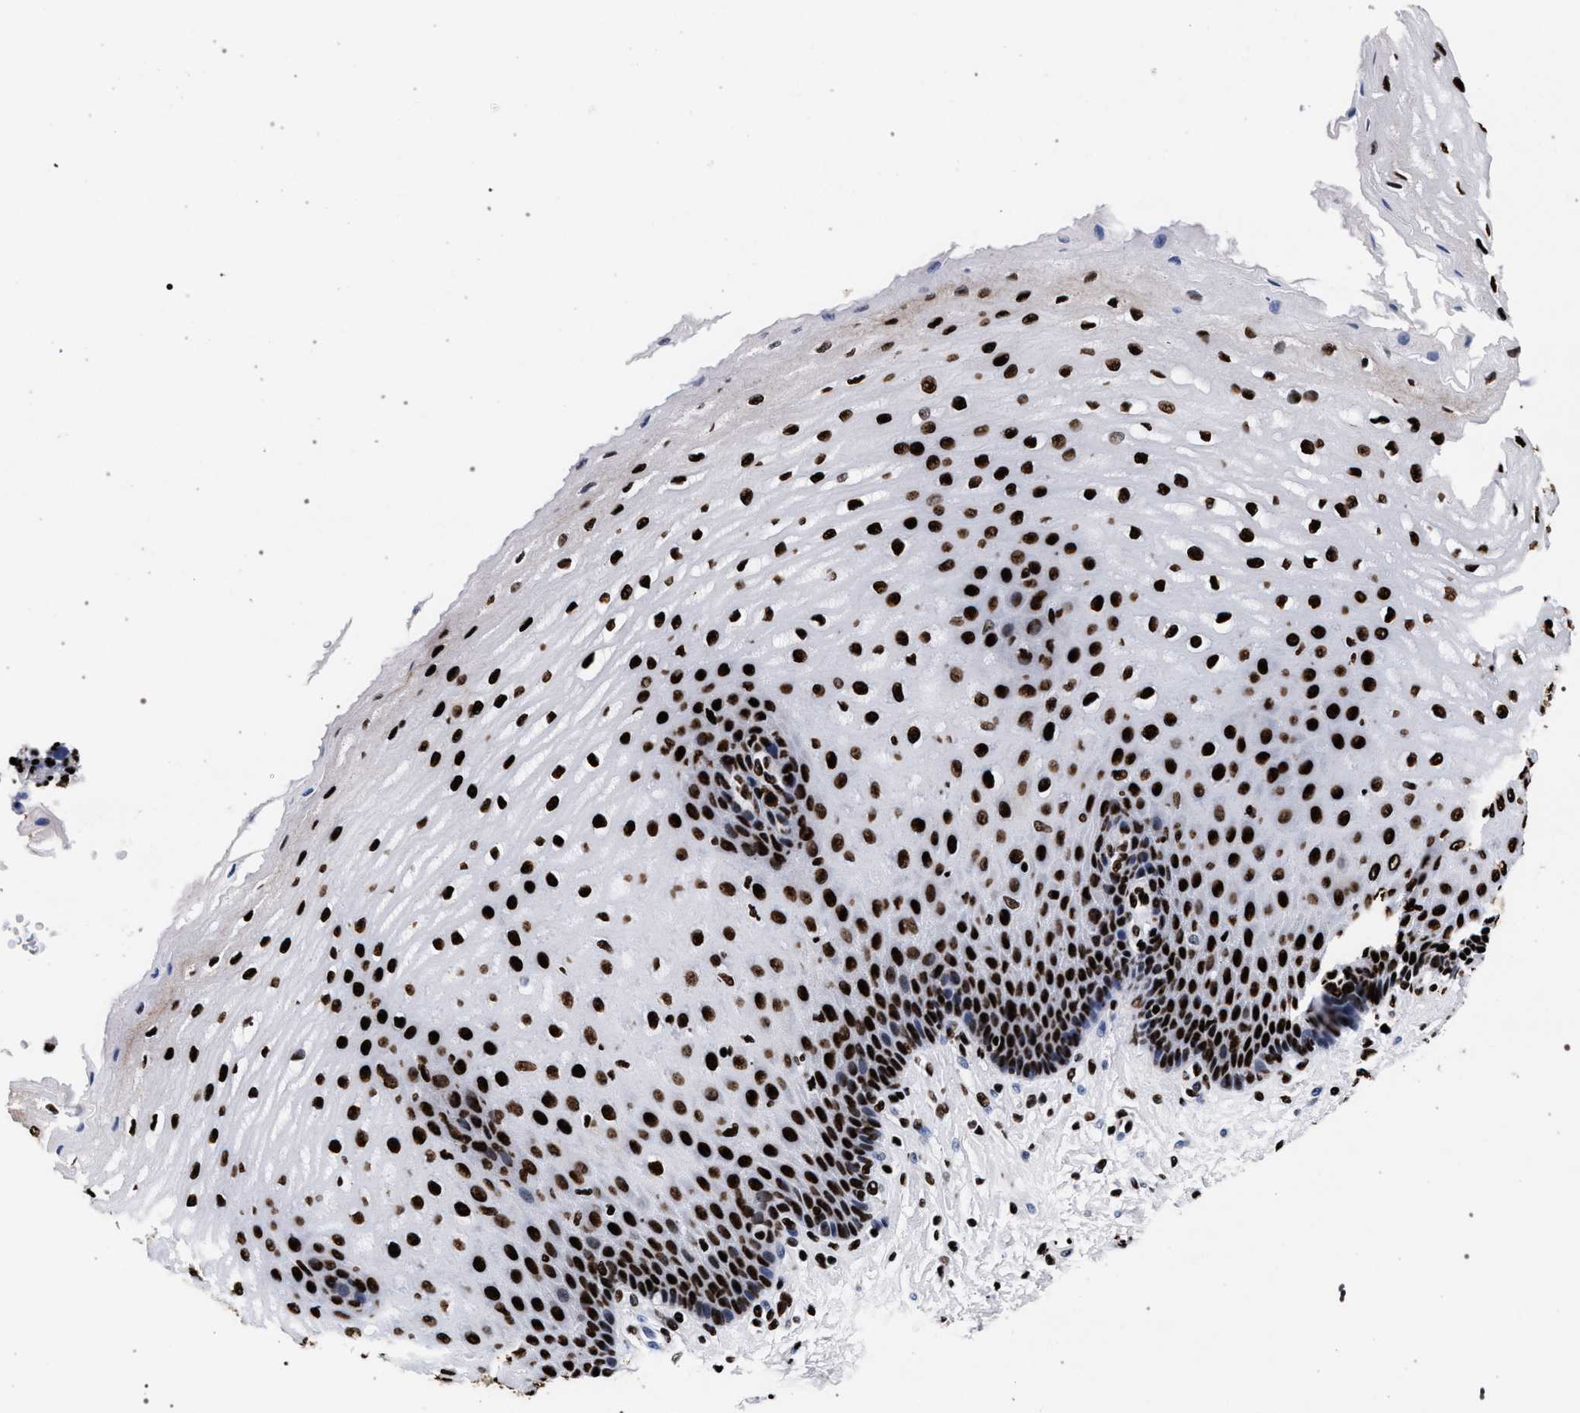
{"staining": {"intensity": "strong", "quantity": ">75%", "location": "nuclear"}, "tissue": "esophagus", "cell_type": "Squamous epithelial cells", "image_type": "normal", "snomed": [{"axis": "morphology", "description": "Normal tissue, NOS"}, {"axis": "topography", "description": "Esophagus"}], "caption": "Immunohistochemistry (IHC) photomicrograph of benign esophagus: human esophagus stained using immunohistochemistry exhibits high levels of strong protein expression localized specifically in the nuclear of squamous epithelial cells, appearing as a nuclear brown color.", "gene": "HNRNPA1", "patient": {"sex": "male", "age": 54}}